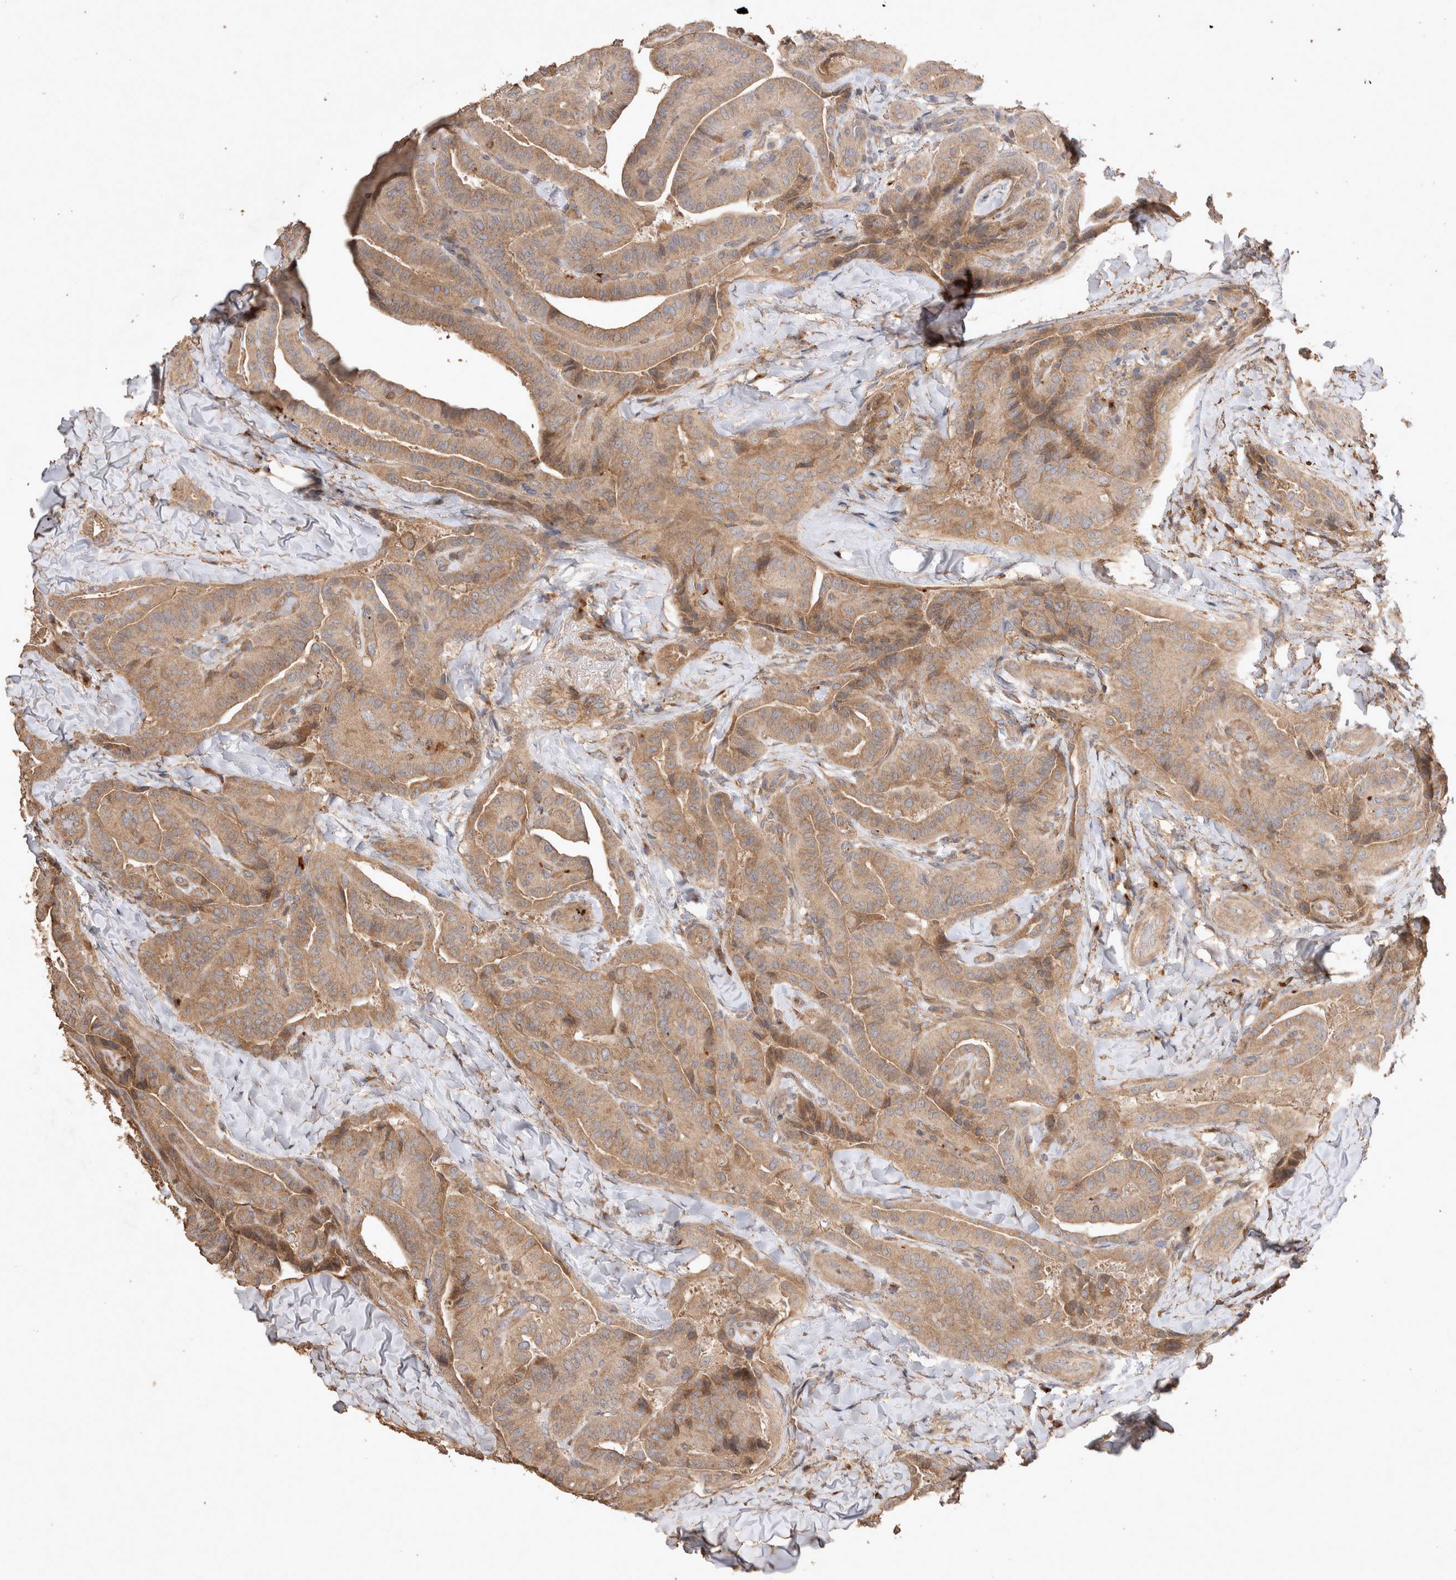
{"staining": {"intensity": "moderate", "quantity": "25%-75%", "location": "cytoplasmic/membranous"}, "tissue": "thyroid cancer", "cell_type": "Tumor cells", "image_type": "cancer", "snomed": [{"axis": "morphology", "description": "Papillary adenocarcinoma, NOS"}, {"axis": "topography", "description": "Thyroid gland"}], "caption": "Immunohistochemistry of papillary adenocarcinoma (thyroid) displays medium levels of moderate cytoplasmic/membranous positivity in about 25%-75% of tumor cells.", "gene": "SNX31", "patient": {"sex": "male", "age": 77}}